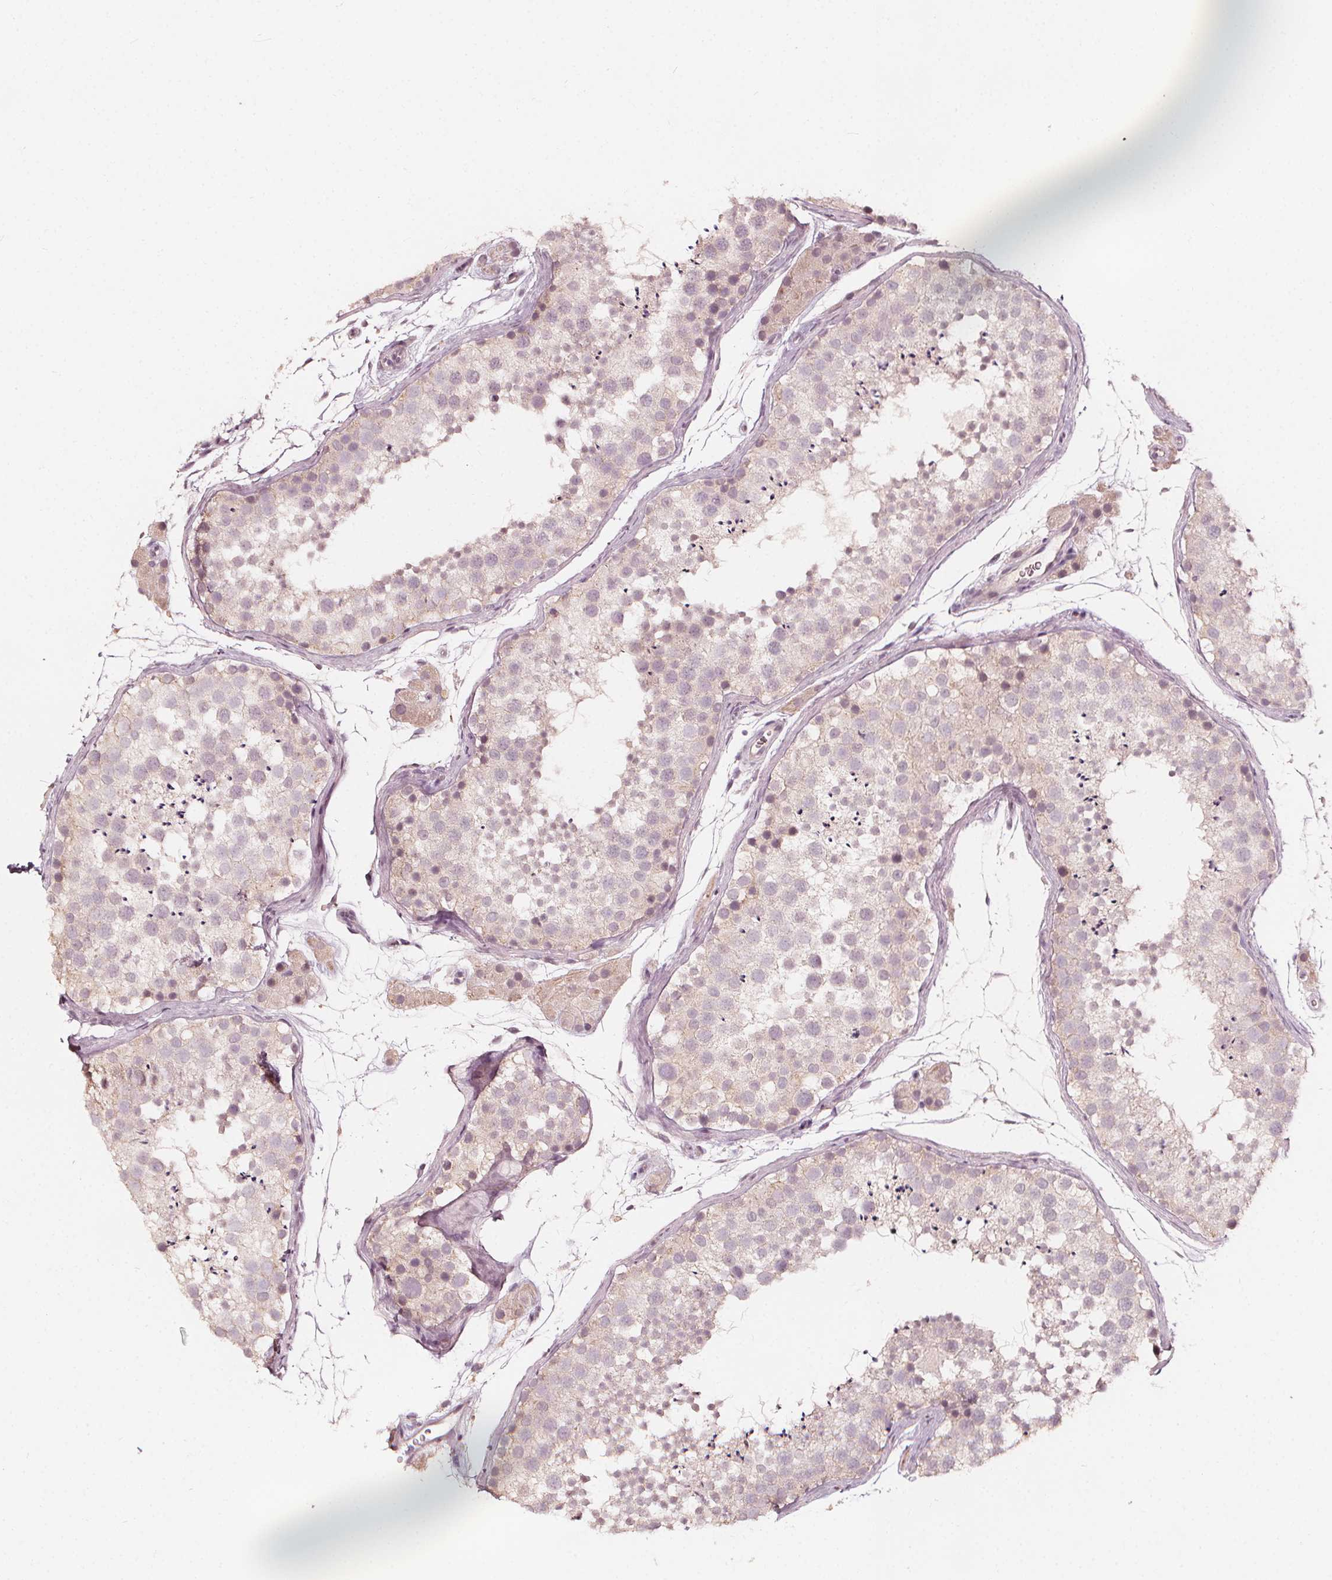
{"staining": {"intensity": "negative", "quantity": "none", "location": "none"}, "tissue": "testis", "cell_type": "Cells in seminiferous ducts", "image_type": "normal", "snomed": [{"axis": "morphology", "description": "Normal tissue, NOS"}, {"axis": "topography", "description": "Testis"}], "caption": "The image reveals no staining of cells in seminiferous ducts in benign testis.", "gene": "NPC1L1", "patient": {"sex": "male", "age": 41}}